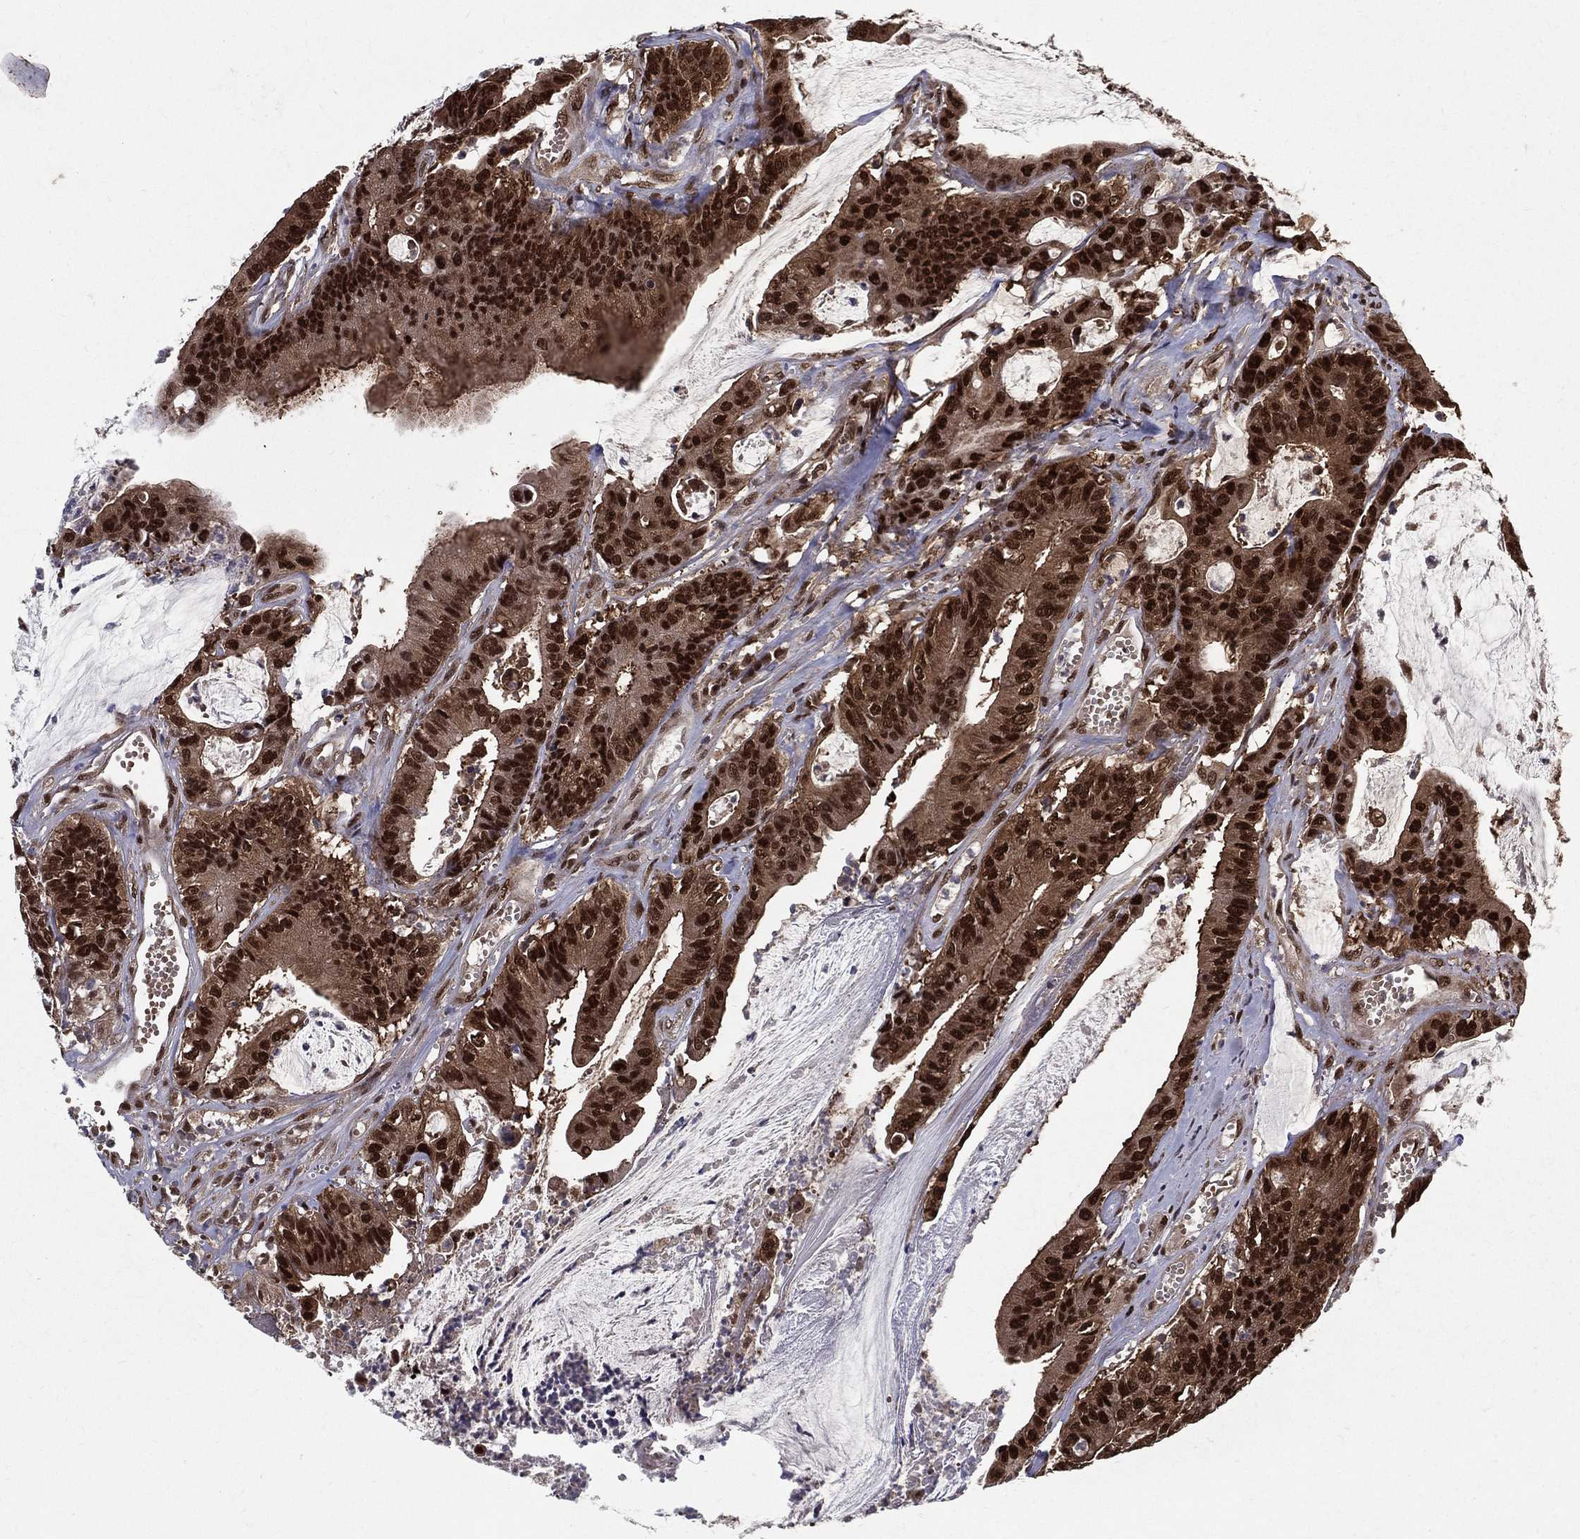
{"staining": {"intensity": "strong", "quantity": ">75%", "location": "cytoplasmic/membranous,nuclear"}, "tissue": "colorectal cancer", "cell_type": "Tumor cells", "image_type": "cancer", "snomed": [{"axis": "morphology", "description": "Adenocarcinoma, NOS"}, {"axis": "topography", "description": "Colon"}], "caption": "Immunohistochemistry photomicrograph of colorectal cancer (adenocarcinoma) stained for a protein (brown), which shows high levels of strong cytoplasmic/membranous and nuclear expression in approximately >75% of tumor cells.", "gene": "CARM1", "patient": {"sex": "female", "age": 69}}